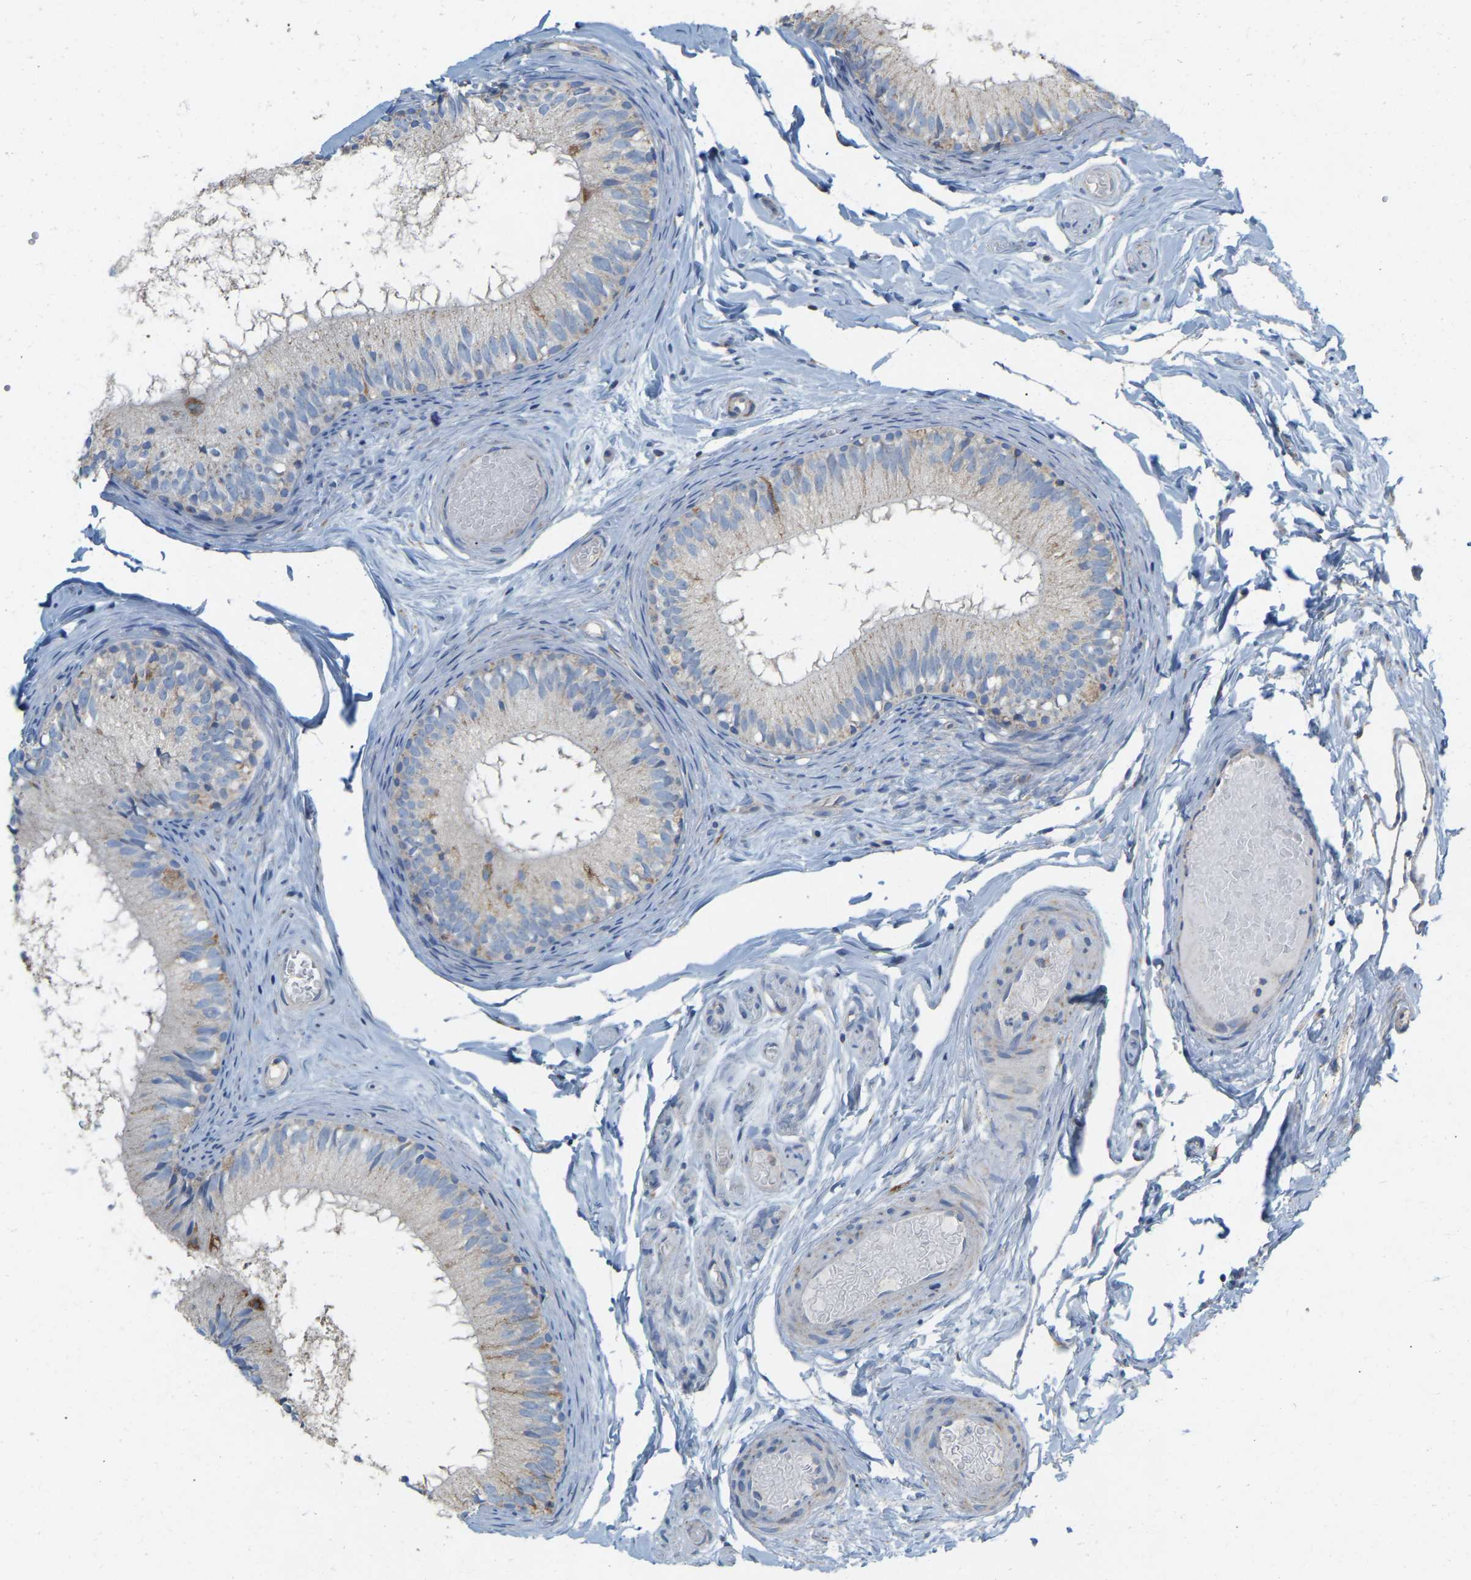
{"staining": {"intensity": "weak", "quantity": "<25%", "location": "cytoplasmic/membranous"}, "tissue": "epididymis", "cell_type": "Glandular cells", "image_type": "normal", "snomed": [{"axis": "morphology", "description": "Normal tissue, NOS"}, {"axis": "topography", "description": "Epididymis"}], "caption": "Protein analysis of unremarkable epididymis exhibits no significant expression in glandular cells. (Brightfield microscopy of DAB immunohistochemistry at high magnification).", "gene": "CBLB", "patient": {"sex": "male", "age": 46}}